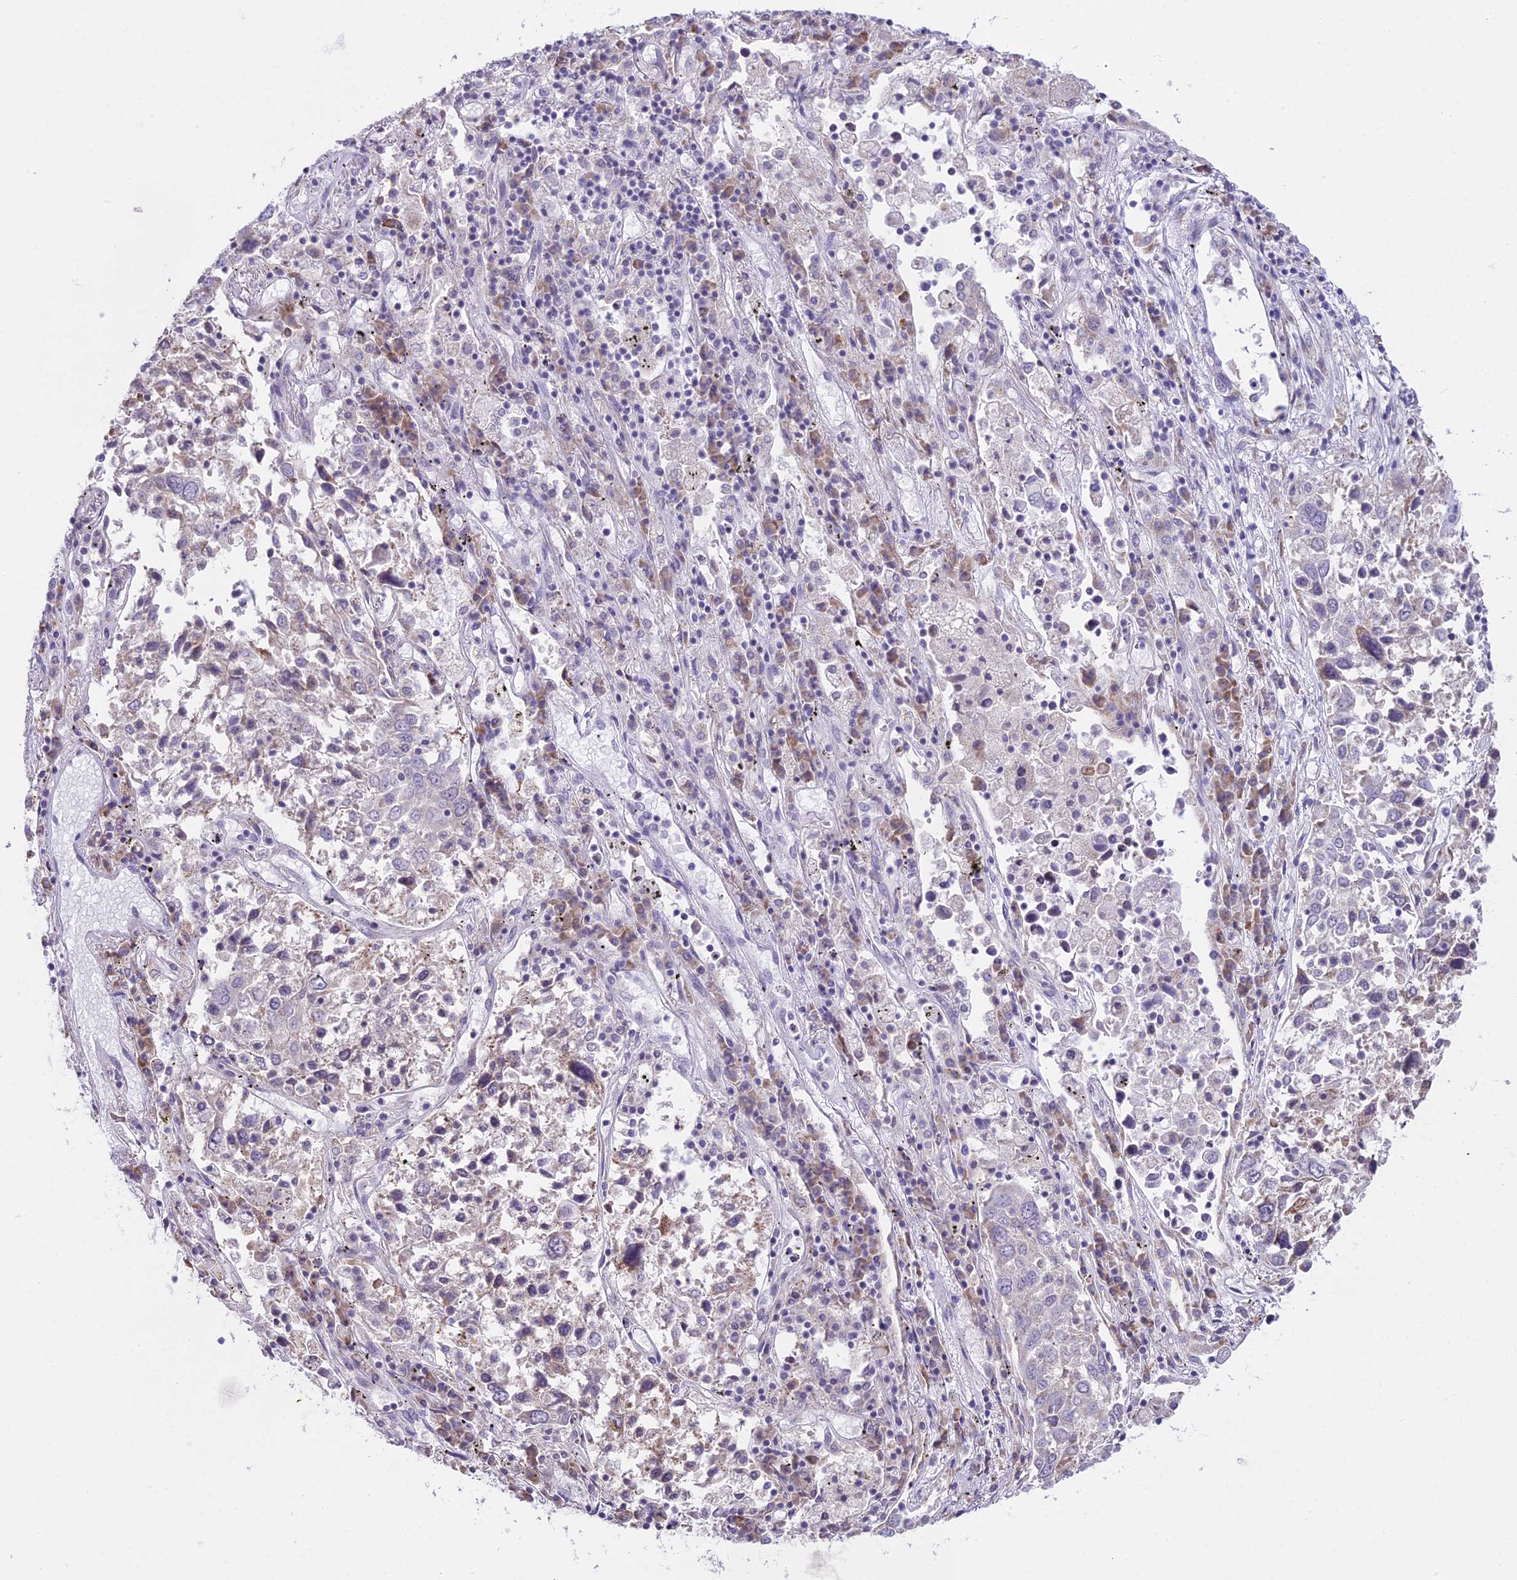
{"staining": {"intensity": "negative", "quantity": "none", "location": "none"}, "tissue": "lung cancer", "cell_type": "Tumor cells", "image_type": "cancer", "snomed": [{"axis": "morphology", "description": "Squamous cell carcinoma, NOS"}, {"axis": "topography", "description": "Lung"}], "caption": "IHC of human lung squamous cell carcinoma reveals no staining in tumor cells. (Immunohistochemistry (ihc), brightfield microscopy, high magnification).", "gene": "RPS26", "patient": {"sex": "male", "age": 65}}